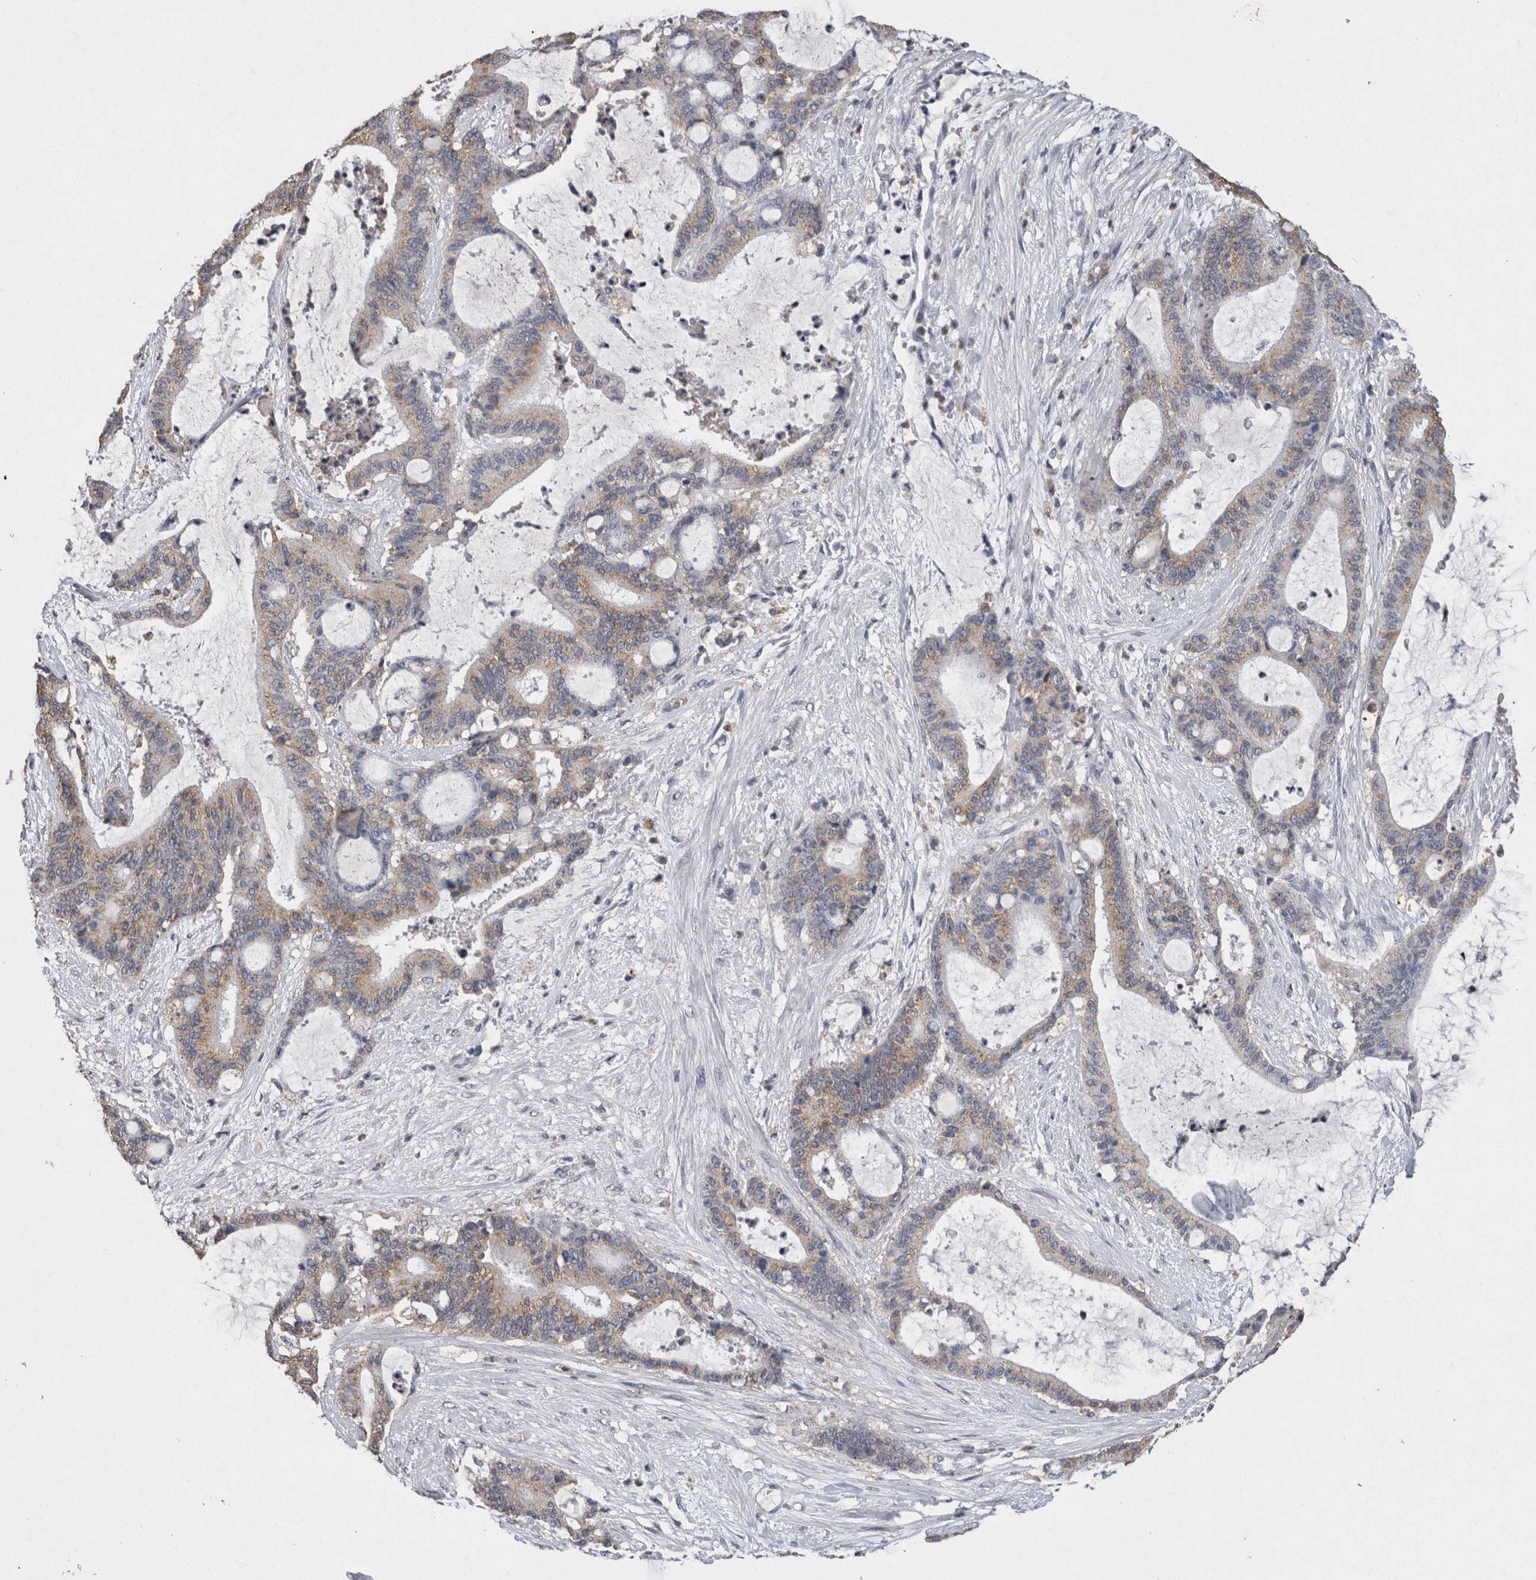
{"staining": {"intensity": "weak", "quantity": ">75%", "location": "cytoplasmic/membranous"}, "tissue": "liver cancer", "cell_type": "Tumor cells", "image_type": "cancer", "snomed": [{"axis": "morphology", "description": "Cholangiocarcinoma"}, {"axis": "topography", "description": "Liver"}], "caption": "Immunohistochemical staining of liver cancer exhibits weak cytoplasmic/membranous protein staining in approximately >75% of tumor cells. (IHC, brightfield microscopy, high magnification).", "gene": "CNTFR", "patient": {"sex": "female", "age": 73}}